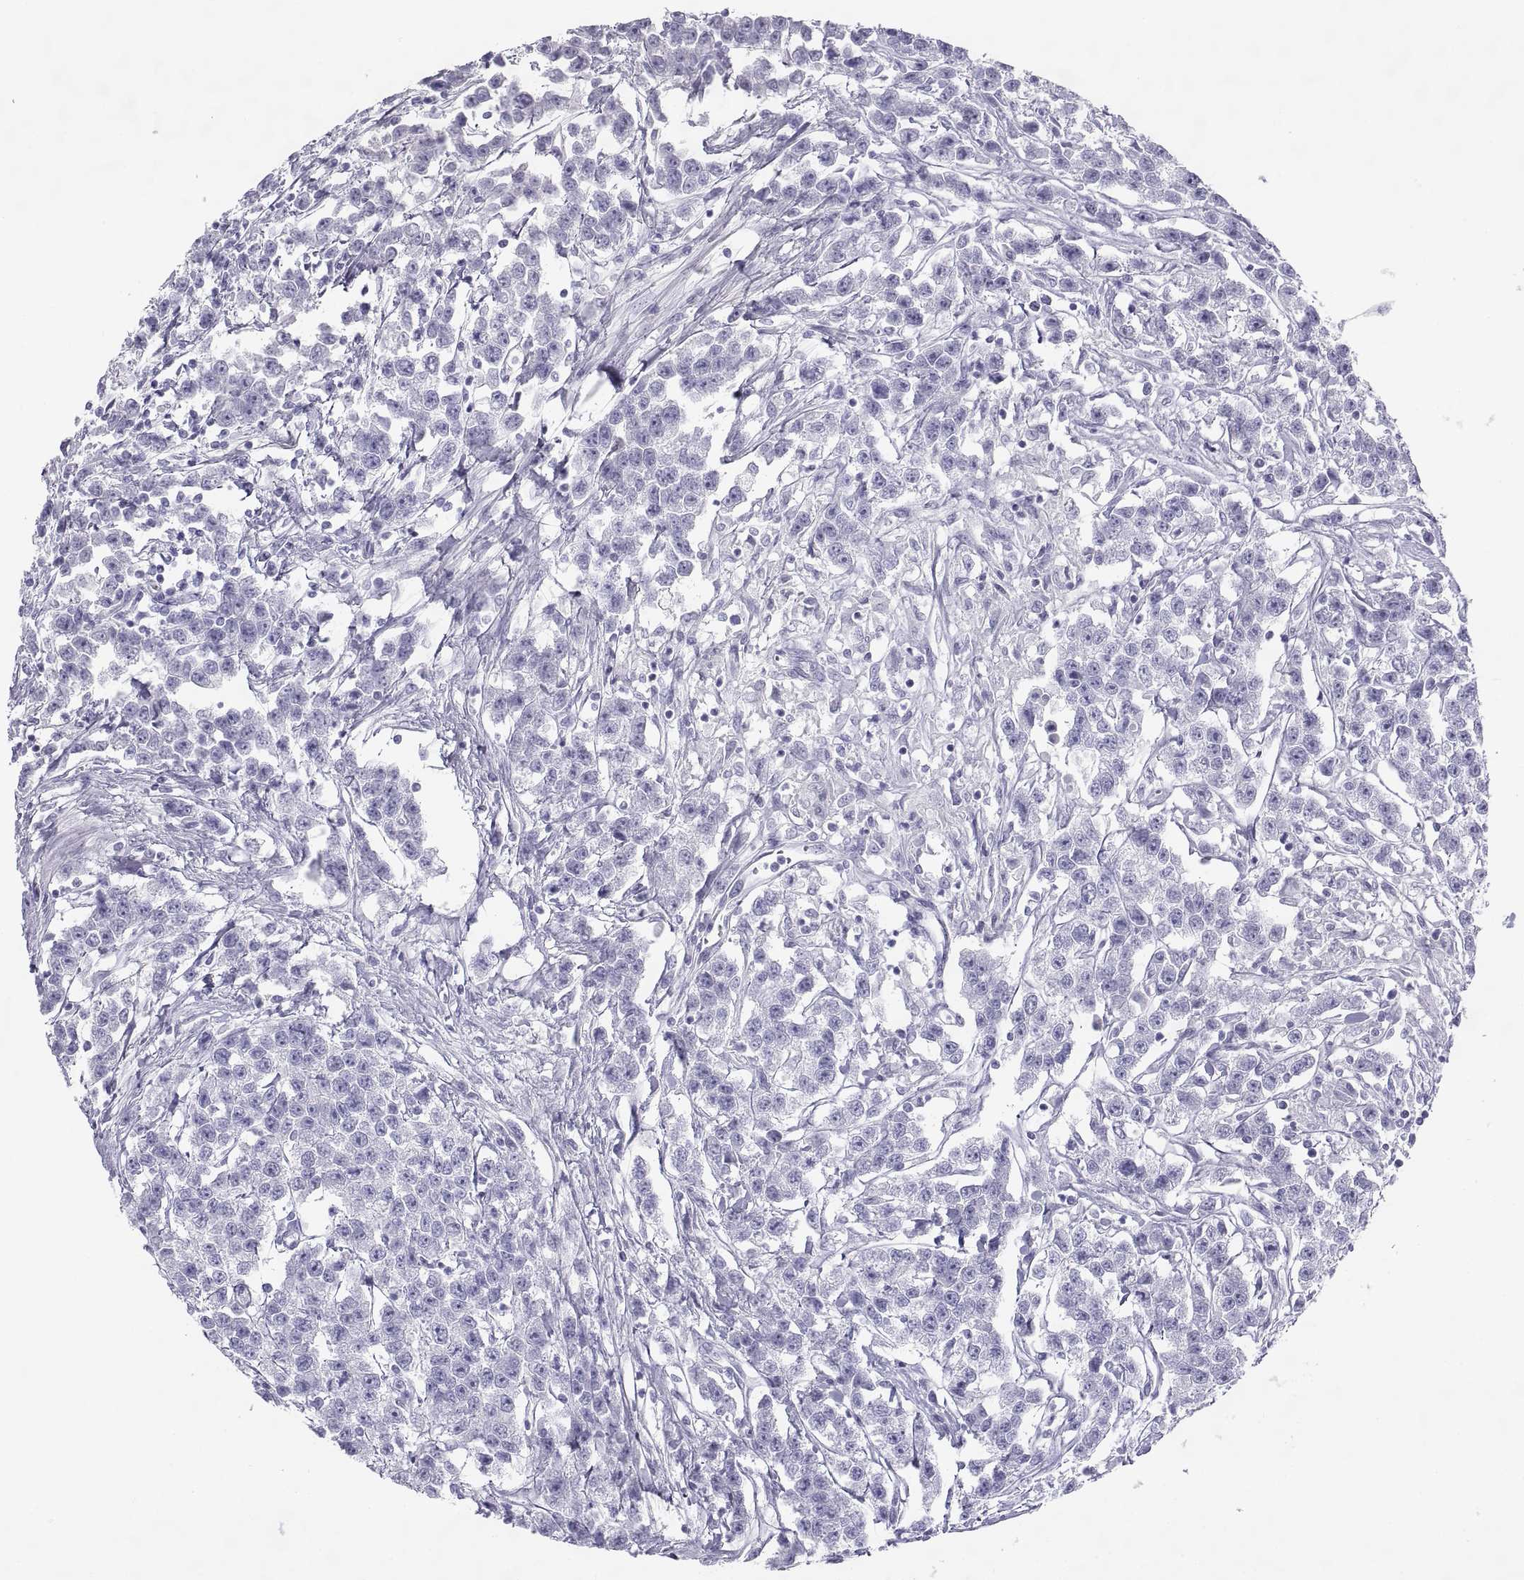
{"staining": {"intensity": "negative", "quantity": "none", "location": "none"}, "tissue": "testis cancer", "cell_type": "Tumor cells", "image_type": "cancer", "snomed": [{"axis": "morphology", "description": "Seminoma, NOS"}, {"axis": "topography", "description": "Testis"}], "caption": "The micrograph shows no significant positivity in tumor cells of testis cancer.", "gene": "SEMG1", "patient": {"sex": "male", "age": 59}}